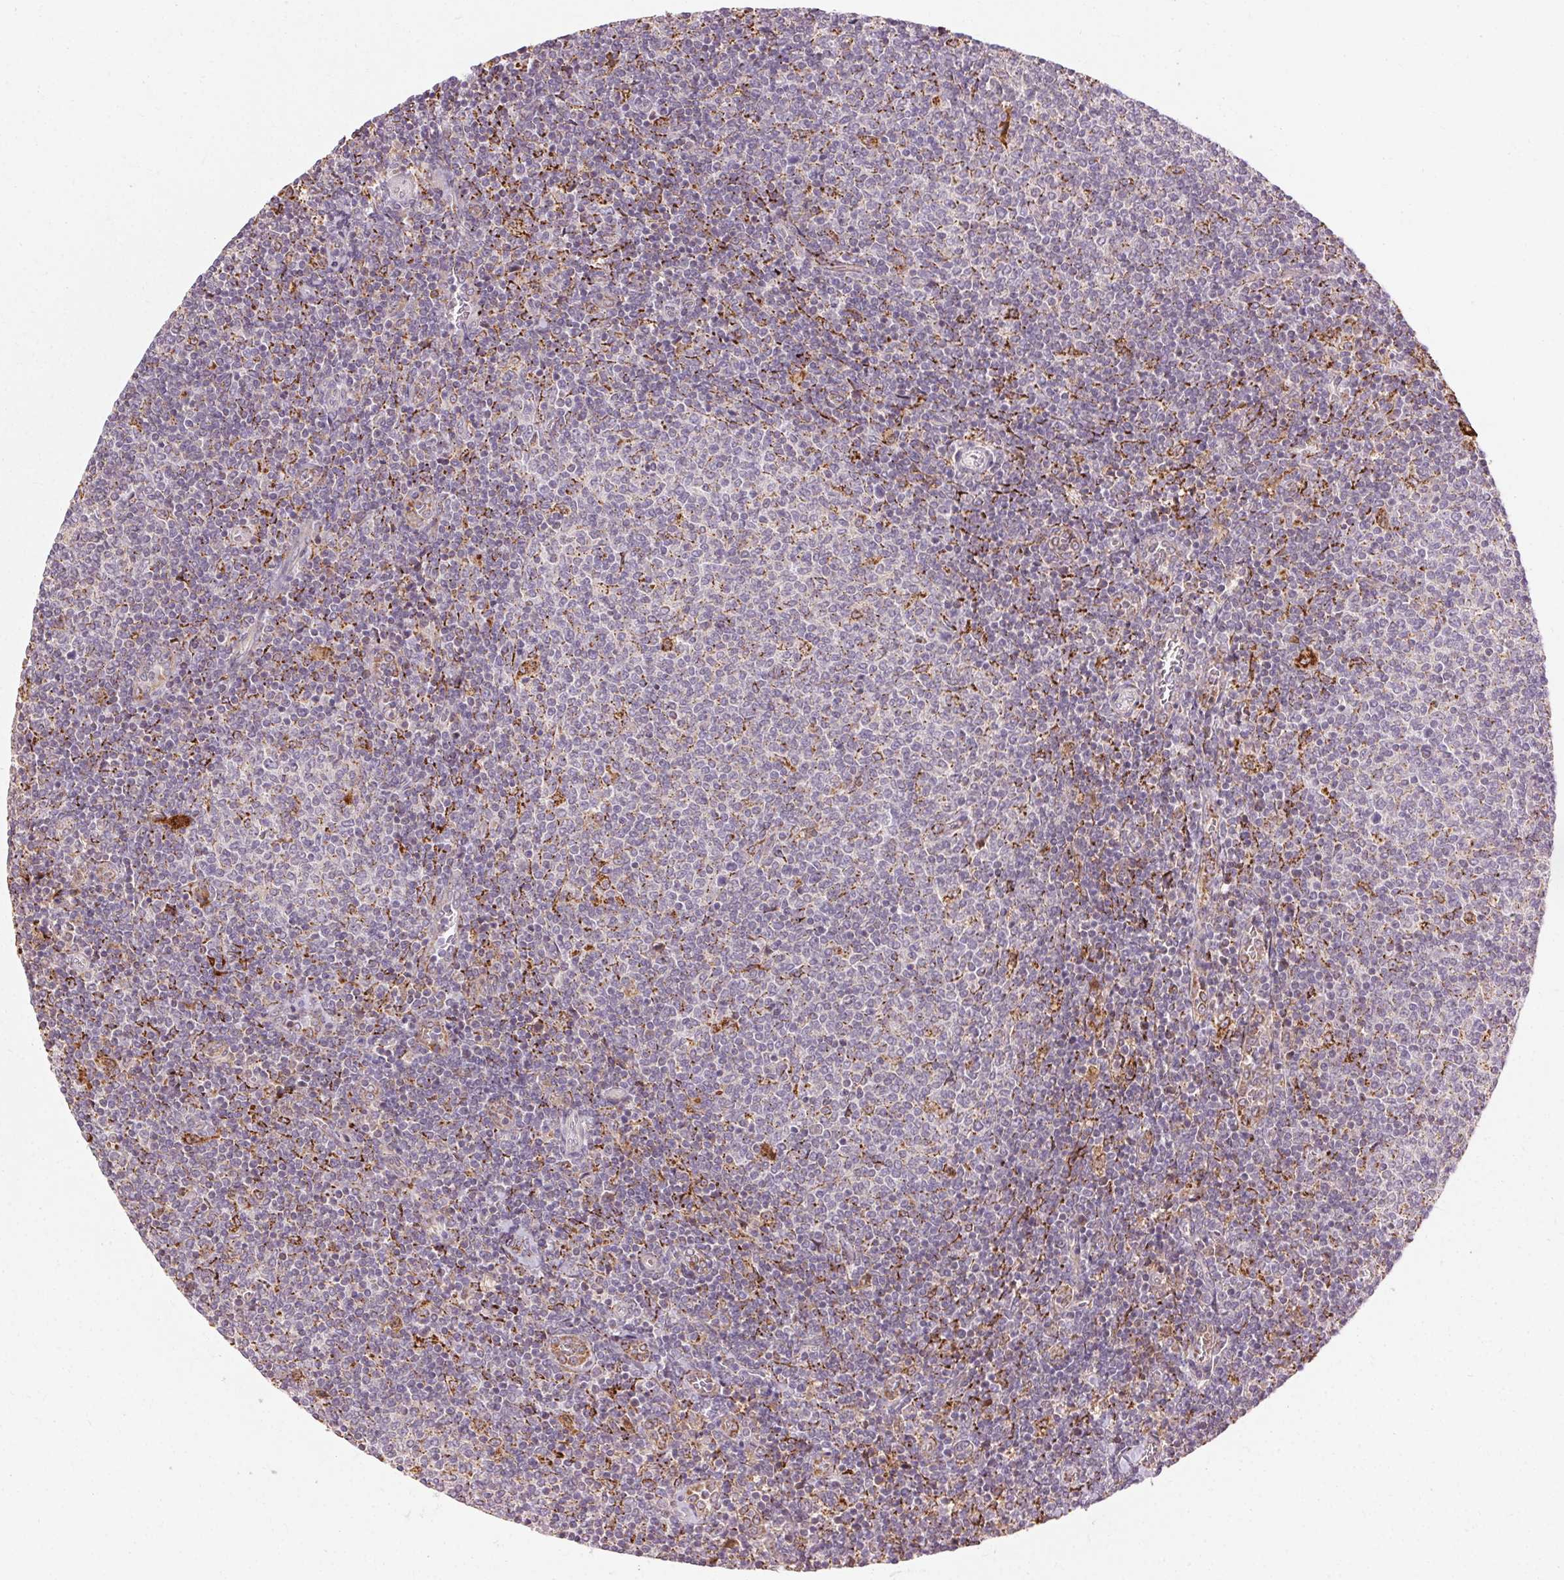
{"staining": {"intensity": "negative", "quantity": "none", "location": "none"}, "tissue": "lymphoma", "cell_type": "Tumor cells", "image_type": "cancer", "snomed": [{"axis": "morphology", "description": "Malignant lymphoma, non-Hodgkin's type, Low grade"}, {"axis": "topography", "description": "Lymph node"}], "caption": "Immunohistochemical staining of human malignant lymphoma, non-Hodgkin's type (low-grade) demonstrates no significant expression in tumor cells.", "gene": "REP15", "patient": {"sex": "male", "age": 52}}